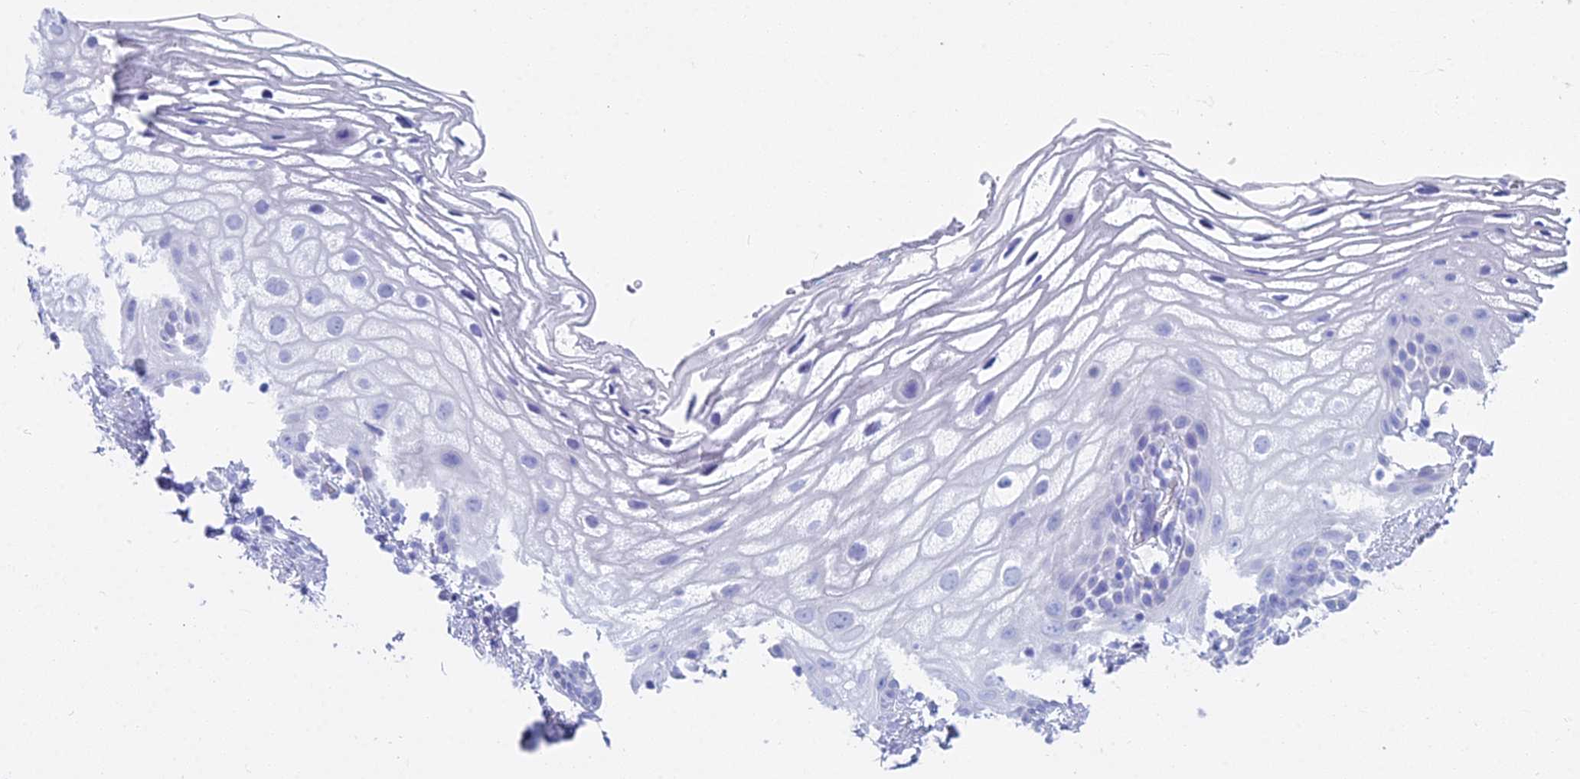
{"staining": {"intensity": "negative", "quantity": "none", "location": "none"}, "tissue": "vagina", "cell_type": "Squamous epithelial cells", "image_type": "normal", "snomed": [{"axis": "morphology", "description": "Normal tissue, NOS"}, {"axis": "morphology", "description": "Adenocarcinoma, NOS"}, {"axis": "topography", "description": "Rectum"}, {"axis": "topography", "description": "Vagina"}], "caption": "Immunohistochemistry of unremarkable vagina reveals no positivity in squamous epithelial cells. (DAB IHC with hematoxylin counter stain).", "gene": "CGB1", "patient": {"sex": "female", "age": 71}}